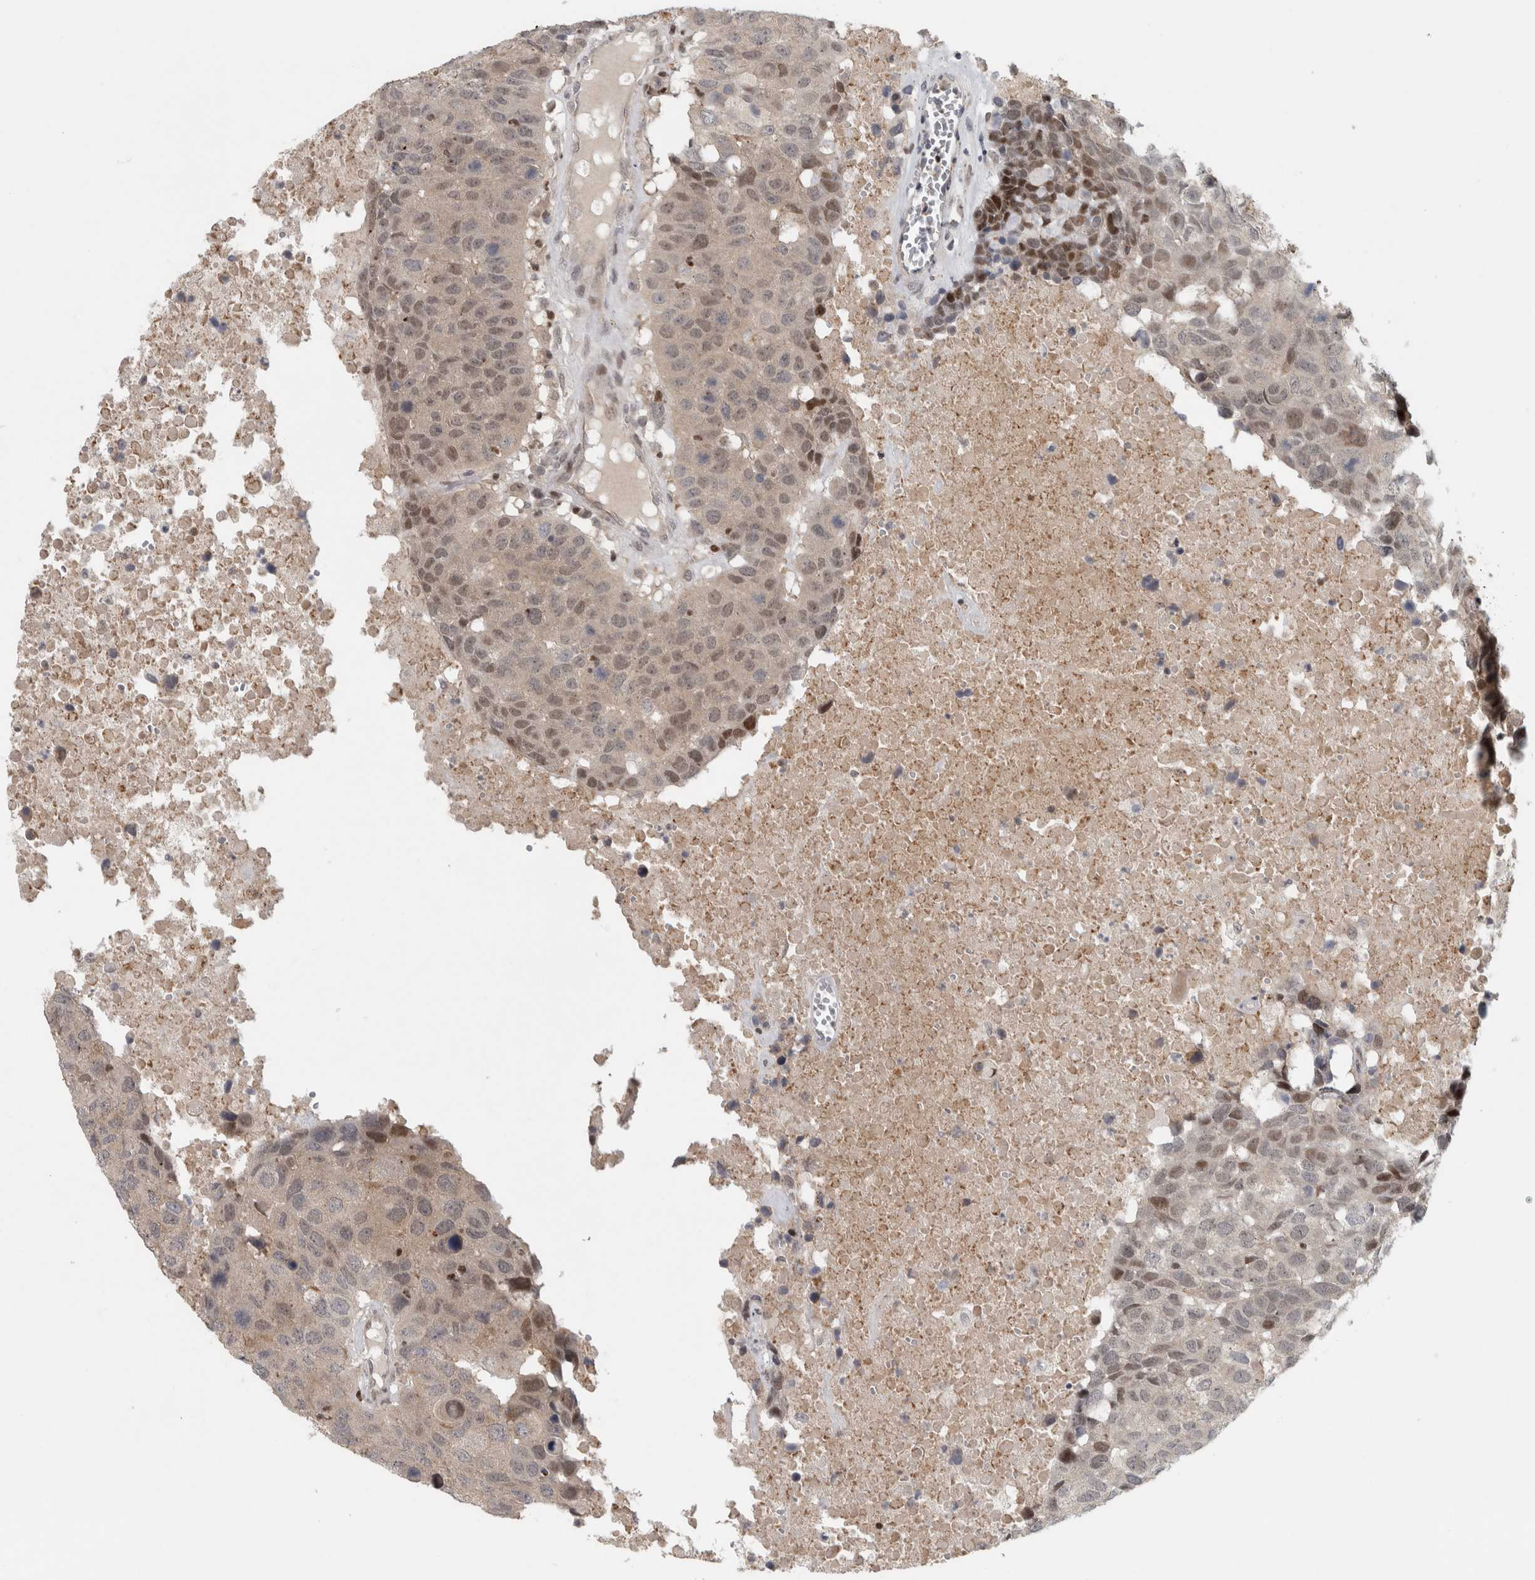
{"staining": {"intensity": "moderate", "quantity": "25%-75%", "location": "nuclear"}, "tissue": "head and neck cancer", "cell_type": "Tumor cells", "image_type": "cancer", "snomed": [{"axis": "morphology", "description": "Squamous cell carcinoma, NOS"}, {"axis": "topography", "description": "Head-Neck"}], "caption": "Protein staining exhibits moderate nuclear staining in approximately 25%-75% of tumor cells in squamous cell carcinoma (head and neck). (DAB = brown stain, brightfield microscopy at high magnification).", "gene": "KDM8", "patient": {"sex": "male", "age": 66}}